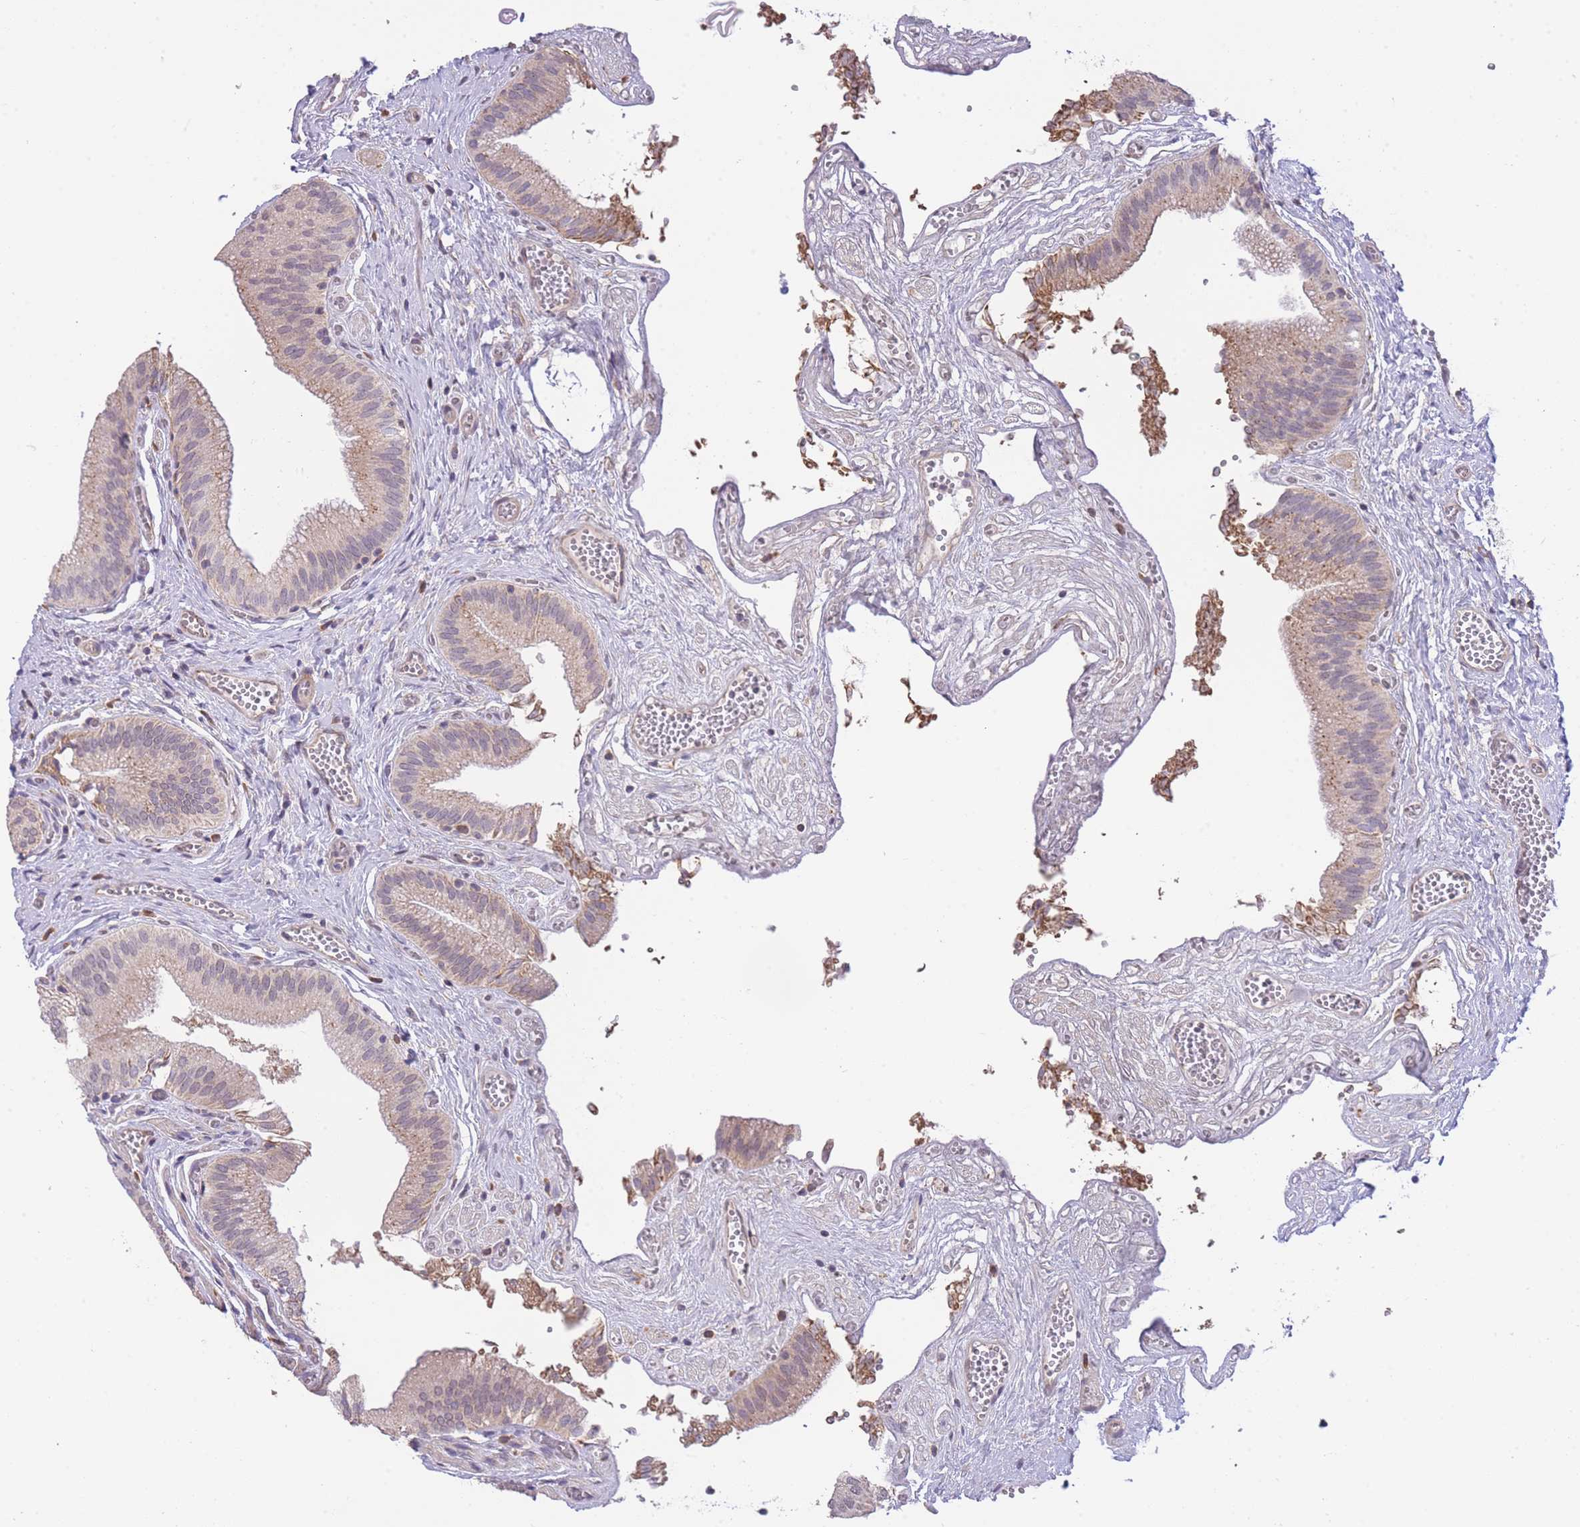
{"staining": {"intensity": "moderate", "quantity": ">75%", "location": "cytoplasmic/membranous"}, "tissue": "gallbladder", "cell_type": "Glandular cells", "image_type": "normal", "snomed": [{"axis": "morphology", "description": "Normal tissue, NOS"}, {"axis": "topography", "description": "Gallbladder"}, {"axis": "topography", "description": "Peripheral nerve tissue"}], "caption": "Moderate cytoplasmic/membranous positivity is identified in about >75% of glandular cells in normal gallbladder.", "gene": "CTBP1", "patient": {"sex": "male", "age": 17}}